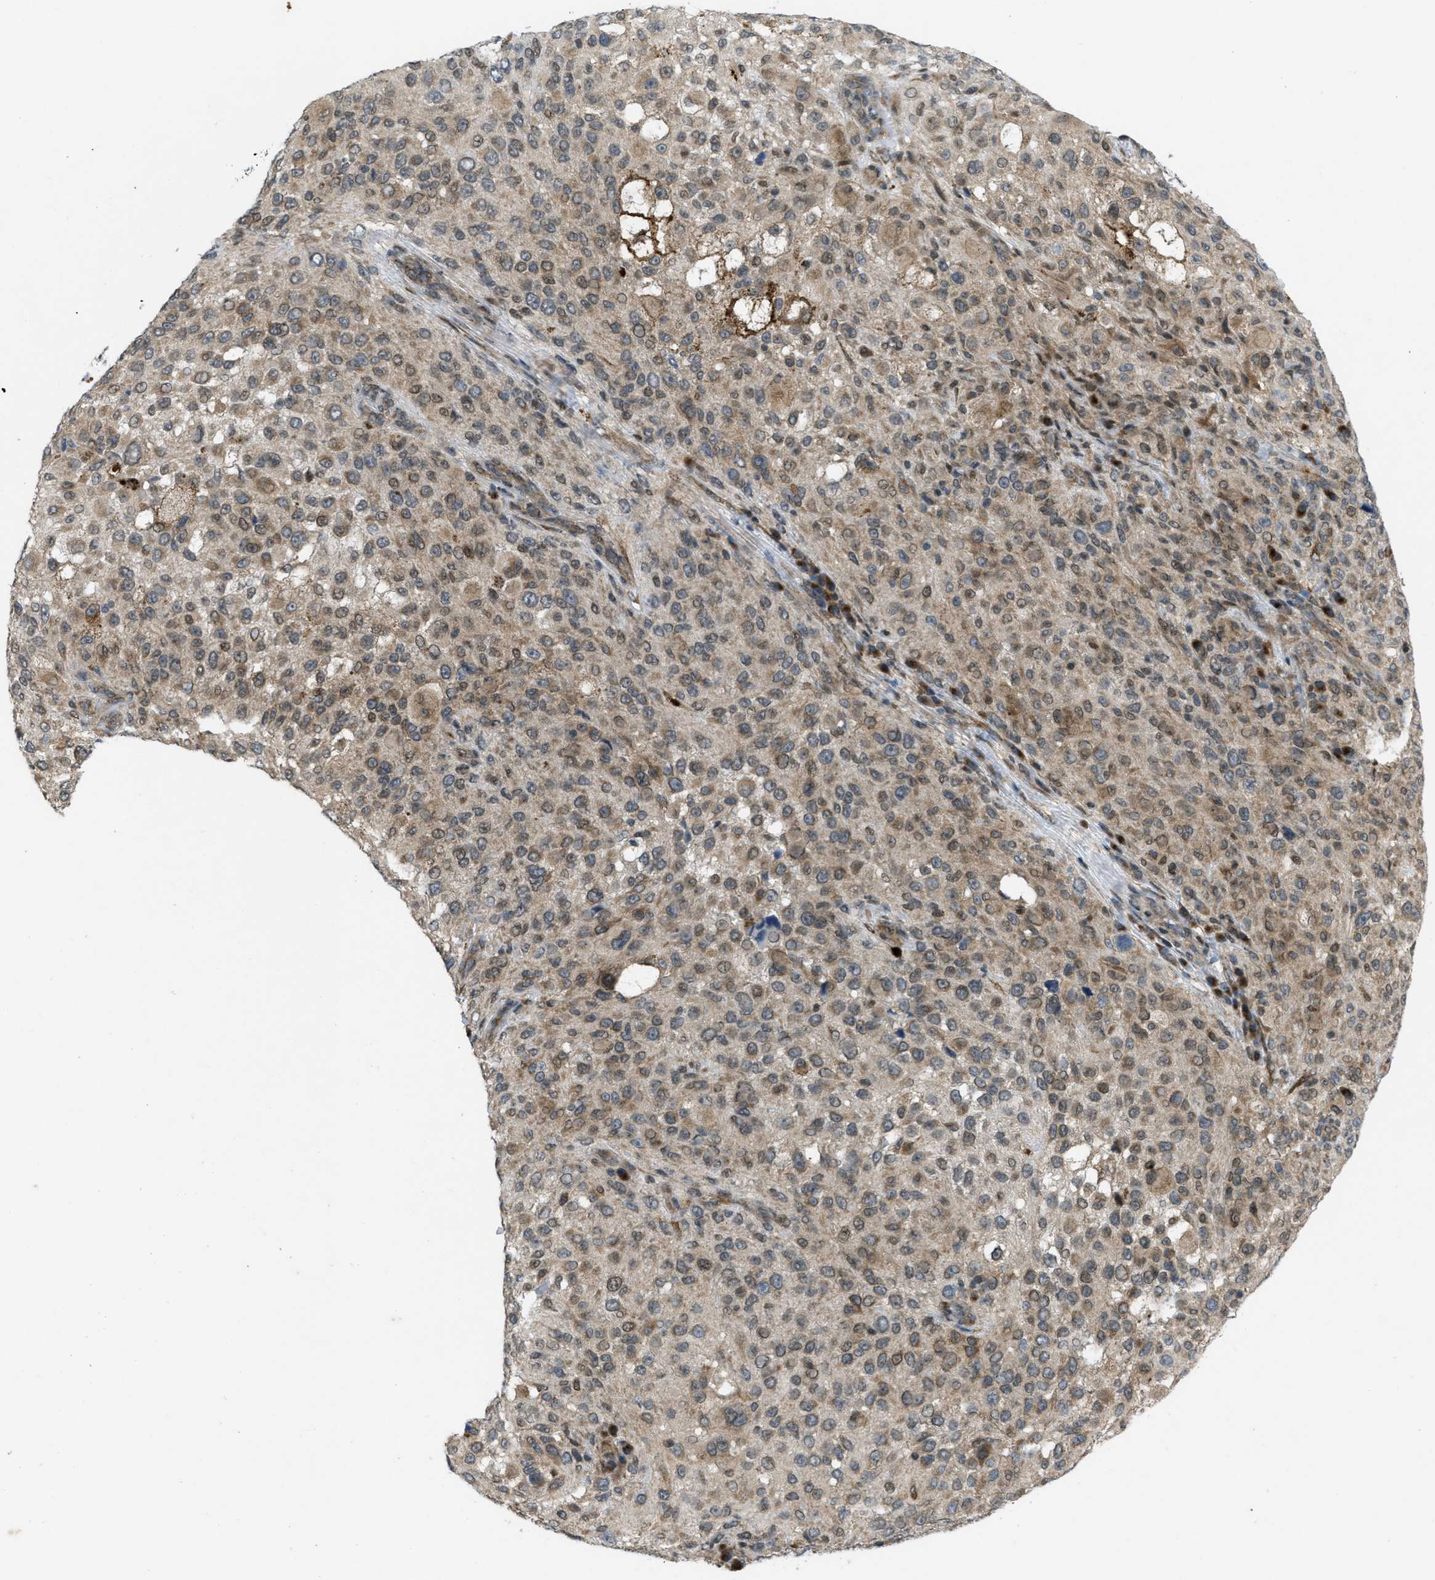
{"staining": {"intensity": "weak", "quantity": ">75%", "location": "cytoplasmic/membranous"}, "tissue": "melanoma", "cell_type": "Tumor cells", "image_type": "cancer", "snomed": [{"axis": "morphology", "description": "Necrosis, NOS"}, {"axis": "morphology", "description": "Malignant melanoma, NOS"}, {"axis": "topography", "description": "Skin"}], "caption": "High-magnification brightfield microscopy of melanoma stained with DAB (brown) and counterstained with hematoxylin (blue). tumor cells exhibit weak cytoplasmic/membranous positivity is appreciated in approximately>75% of cells.", "gene": "IFNLR1", "patient": {"sex": "female", "age": 87}}